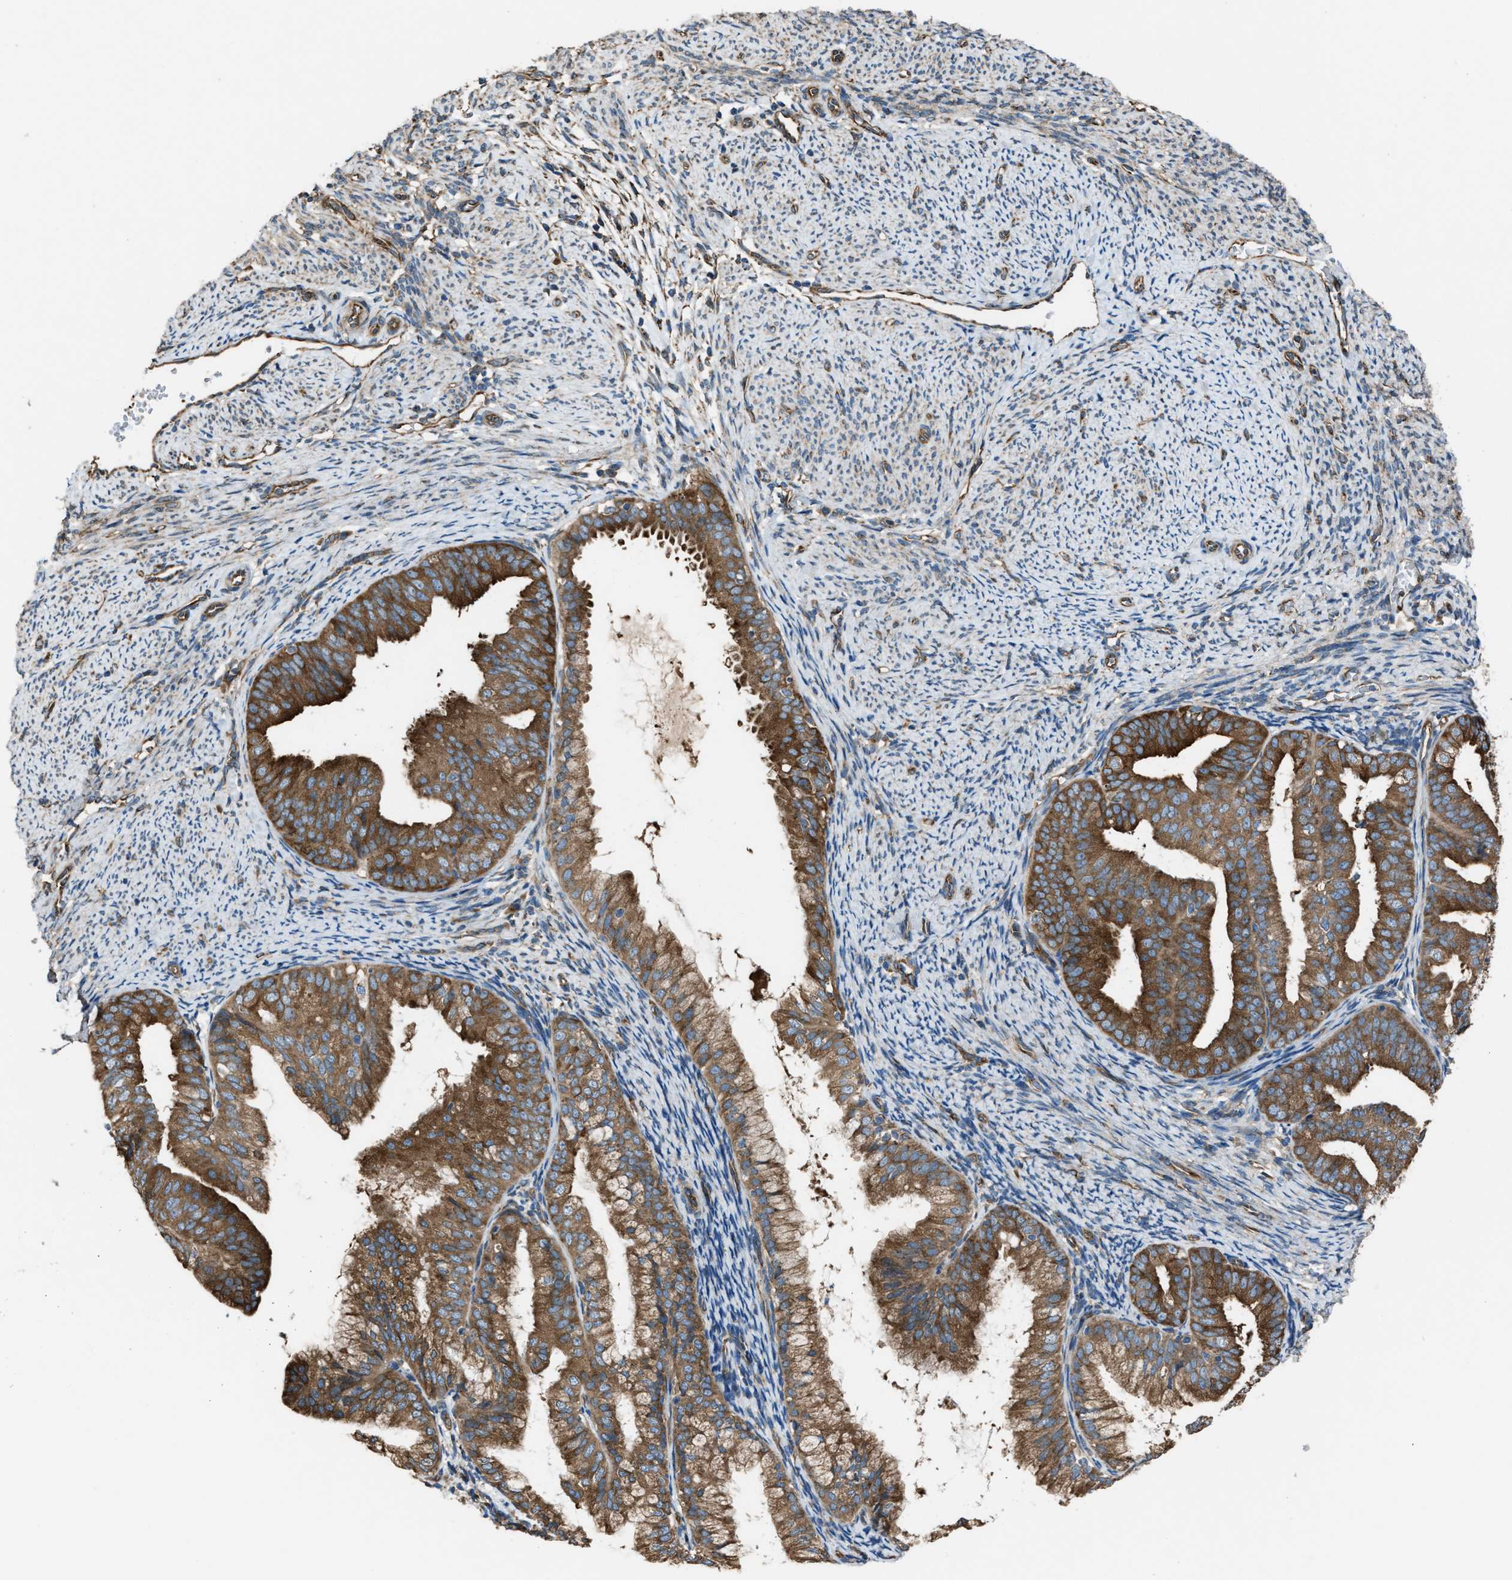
{"staining": {"intensity": "strong", "quantity": ">75%", "location": "cytoplasmic/membranous"}, "tissue": "endometrial cancer", "cell_type": "Tumor cells", "image_type": "cancer", "snomed": [{"axis": "morphology", "description": "Adenocarcinoma, NOS"}, {"axis": "topography", "description": "Endometrium"}], "caption": "Endometrial adenocarcinoma tissue demonstrates strong cytoplasmic/membranous staining in approximately >75% of tumor cells, visualized by immunohistochemistry. (Brightfield microscopy of DAB IHC at high magnification).", "gene": "TRPC1", "patient": {"sex": "female", "age": 63}}